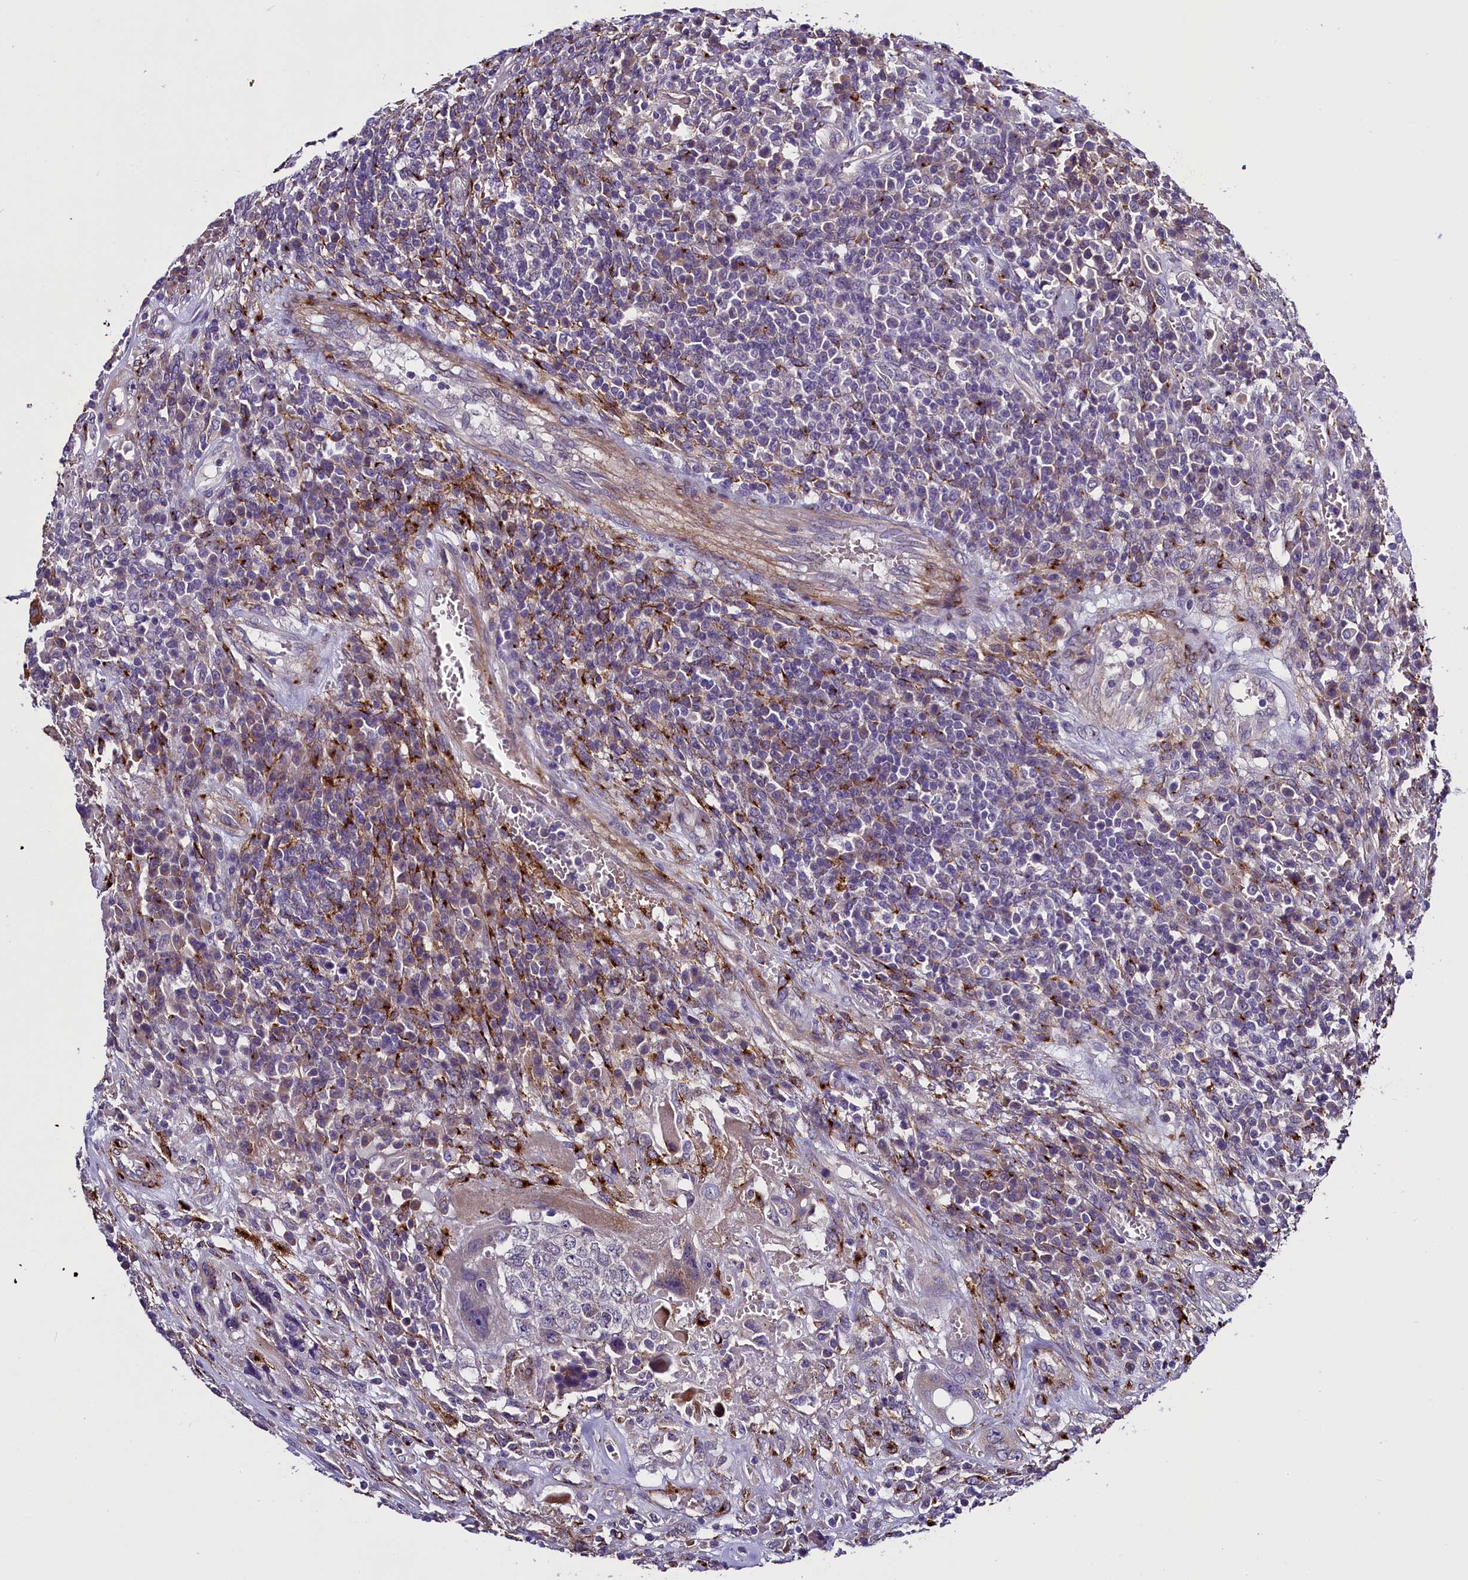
{"staining": {"intensity": "negative", "quantity": "none", "location": "none"}, "tissue": "testis cancer", "cell_type": "Tumor cells", "image_type": "cancer", "snomed": [{"axis": "morphology", "description": "Carcinoma, Embryonal, NOS"}, {"axis": "topography", "description": "Testis"}], "caption": "DAB immunohistochemical staining of testis cancer reveals no significant staining in tumor cells.", "gene": "MRC2", "patient": {"sex": "male", "age": 26}}